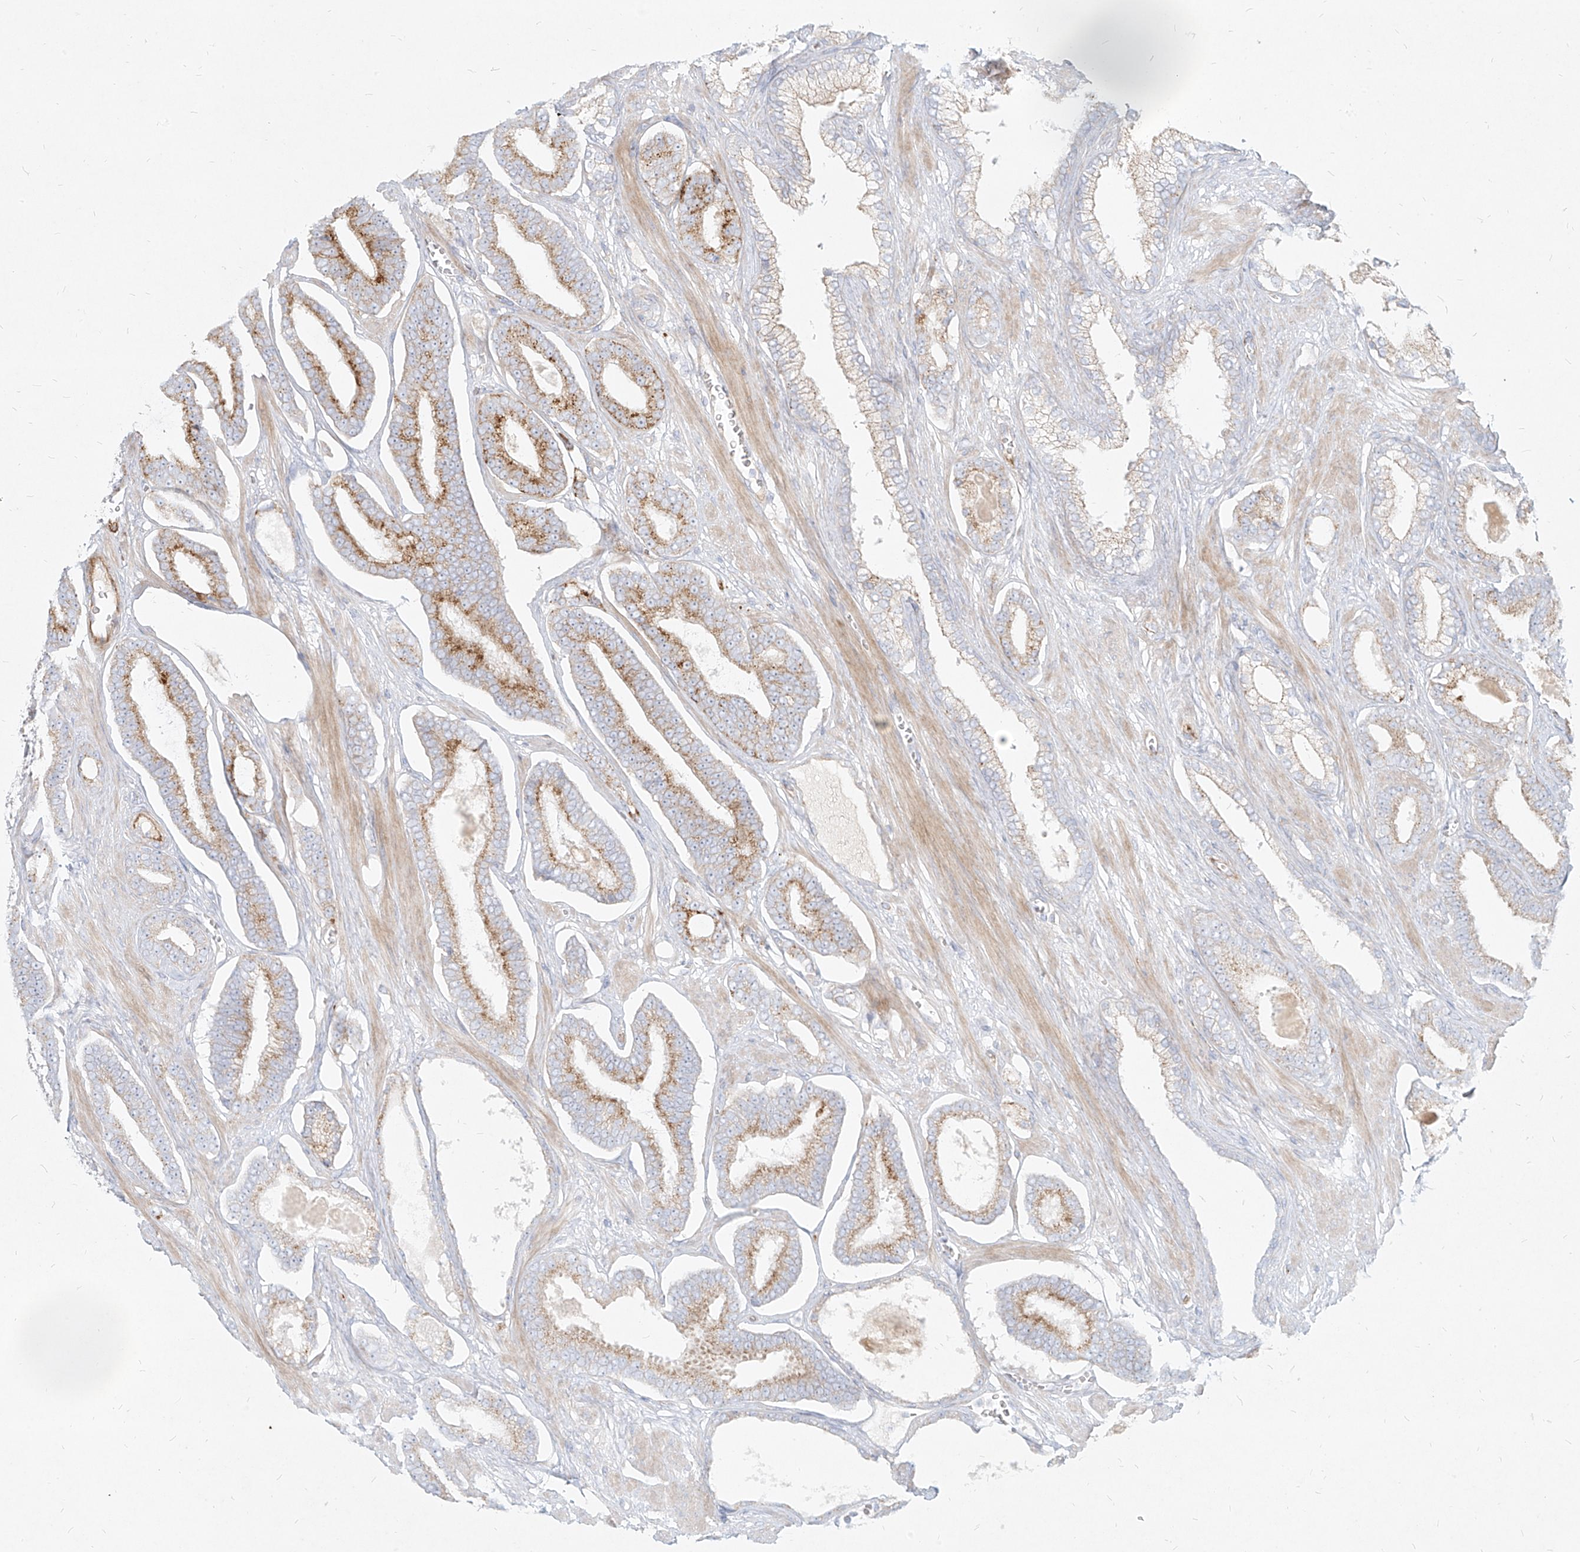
{"staining": {"intensity": "moderate", "quantity": "25%-75%", "location": "cytoplasmic/membranous"}, "tissue": "prostate cancer", "cell_type": "Tumor cells", "image_type": "cancer", "snomed": [{"axis": "morphology", "description": "Adenocarcinoma, Low grade"}, {"axis": "topography", "description": "Prostate"}], "caption": "High-magnification brightfield microscopy of adenocarcinoma (low-grade) (prostate) stained with DAB (brown) and counterstained with hematoxylin (blue). tumor cells exhibit moderate cytoplasmic/membranous expression is present in about25%-75% of cells.", "gene": "MTX2", "patient": {"sex": "male", "age": 70}}